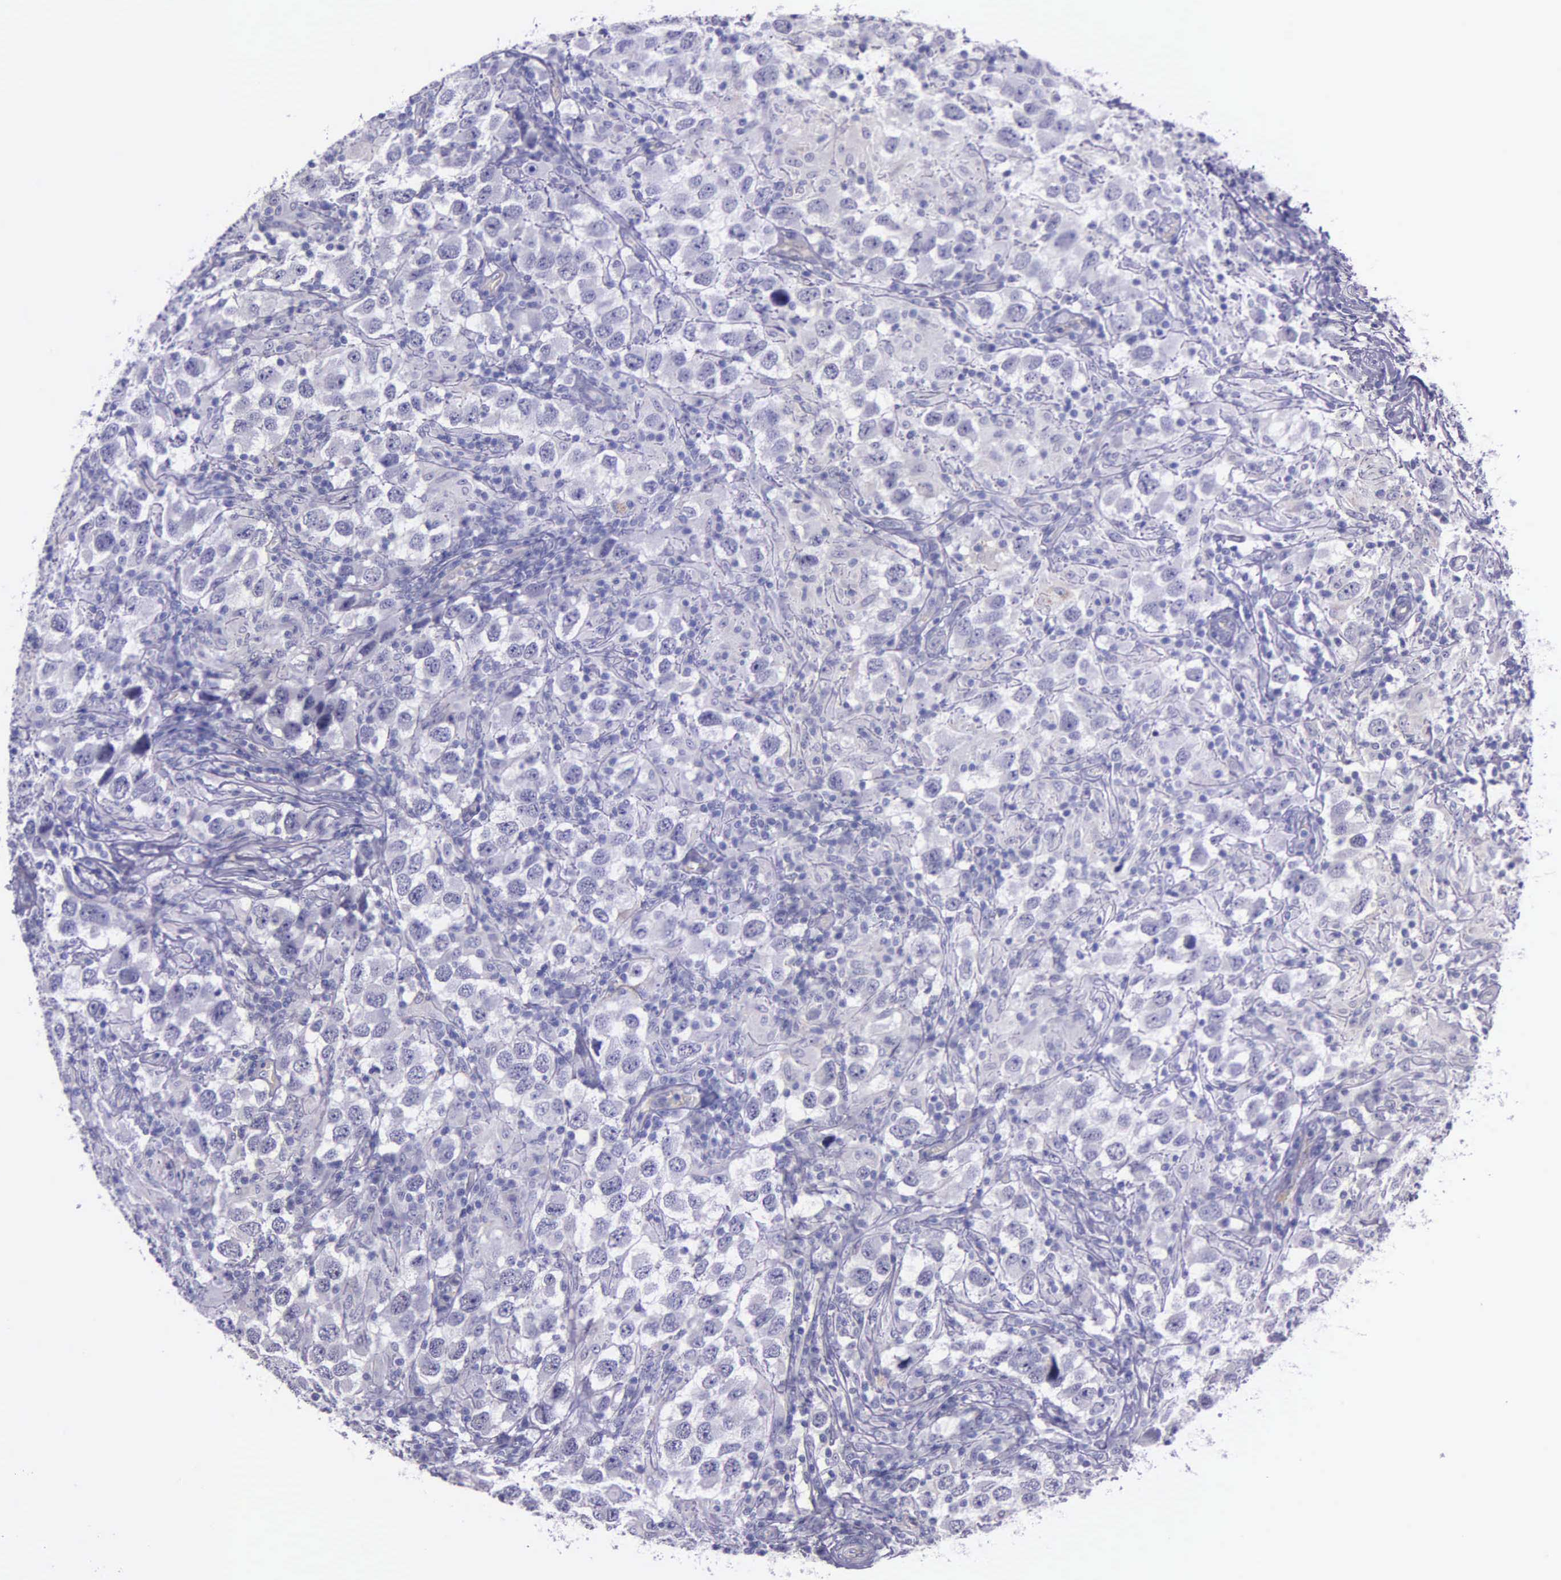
{"staining": {"intensity": "negative", "quantity": "none", "location": "none"}, "tissue": "testis cancer", "cell_type": "Tumor cells", "image_type": "cancer", "snomed": [{"axis": "morphology", "description": "Carcinoma, Embryonal, NOS"}, {"axis": "topography", "description": "Testis"}], "caption": "Histopathology image shows no protein positivity in tumor cells of testis cancer tissue.", "gene": "AHNAK2", "patient": {"sex": "male", "age": 21}}